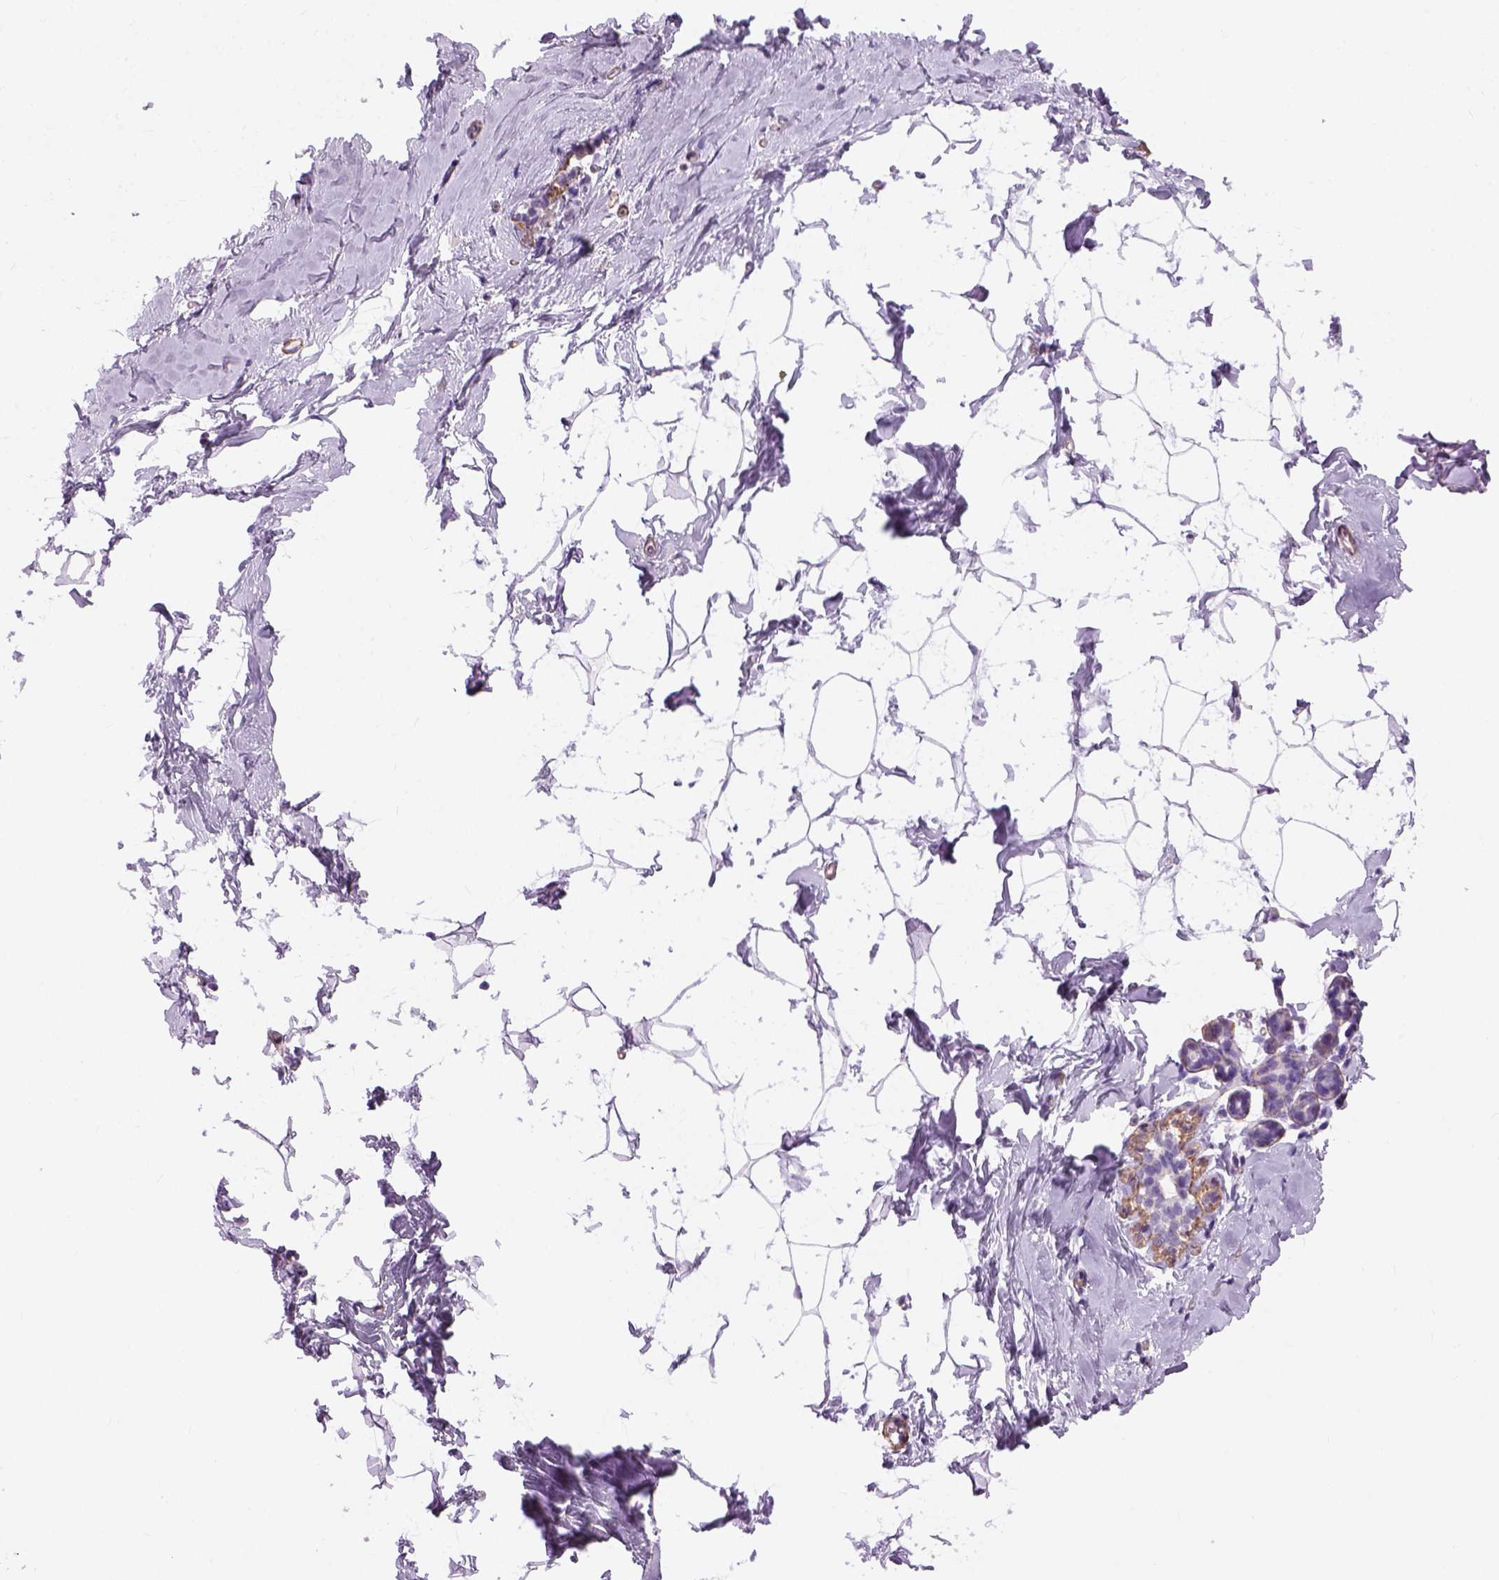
{"staining": {"intensity": "negative", "quantity": "none", "location": "none"}, "tissue": "breast", "cell_type": "Adipocytes", "image_type": "normal", "snomed": [{"axis": "morphology", "description": "Normal tissue, NOS"}, {"axis": "topography", "description": "Breast"}], "caption": "Adipocytes show no significant expression in benign breast. (Stains: DAB (3,3'-diaminobenzidine) immunohistochemistry with hematoxylin counter stain, Microscopy: brightfield microscopy at high magnification).", "gene": "FAM161A", "patient": {"sex": "female", "age": 32}}